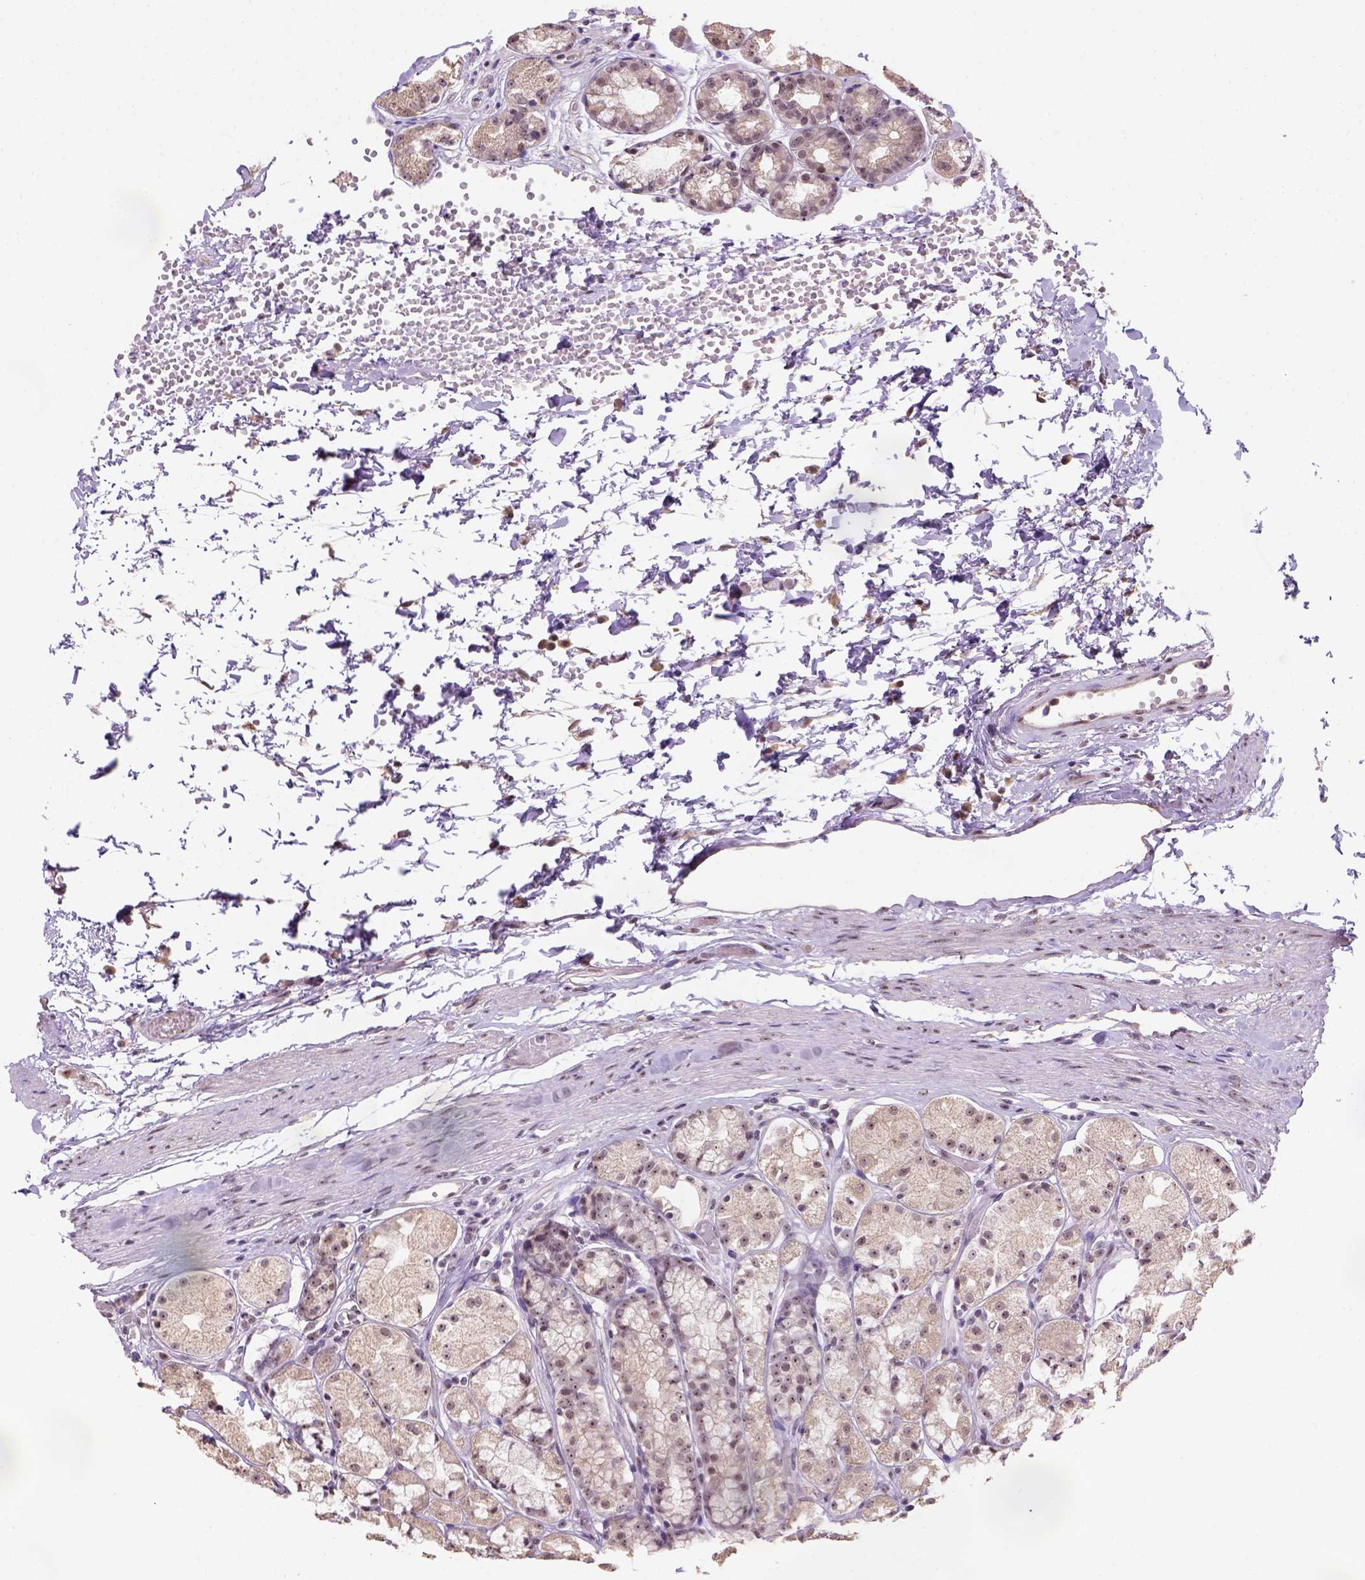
{"staining": {"intensity": "moderate", "quantity": "25%-75%", "location": "nuclear"}, "tissue": "stomach", "cell_type": "Glandular cells", "image_type": "normal", "snomed": [{"axis": "morphology", "description": "Normal tissue, NOS"}, {"axis": "topography", "description": "Stomach"}], "caption": "A medium amount of moderate nuclear staining is seen in about 25%-75% of glandular cells in benign stomach.", "gene": "DDX50", "patient": {"sex": "male", "age": 70}}